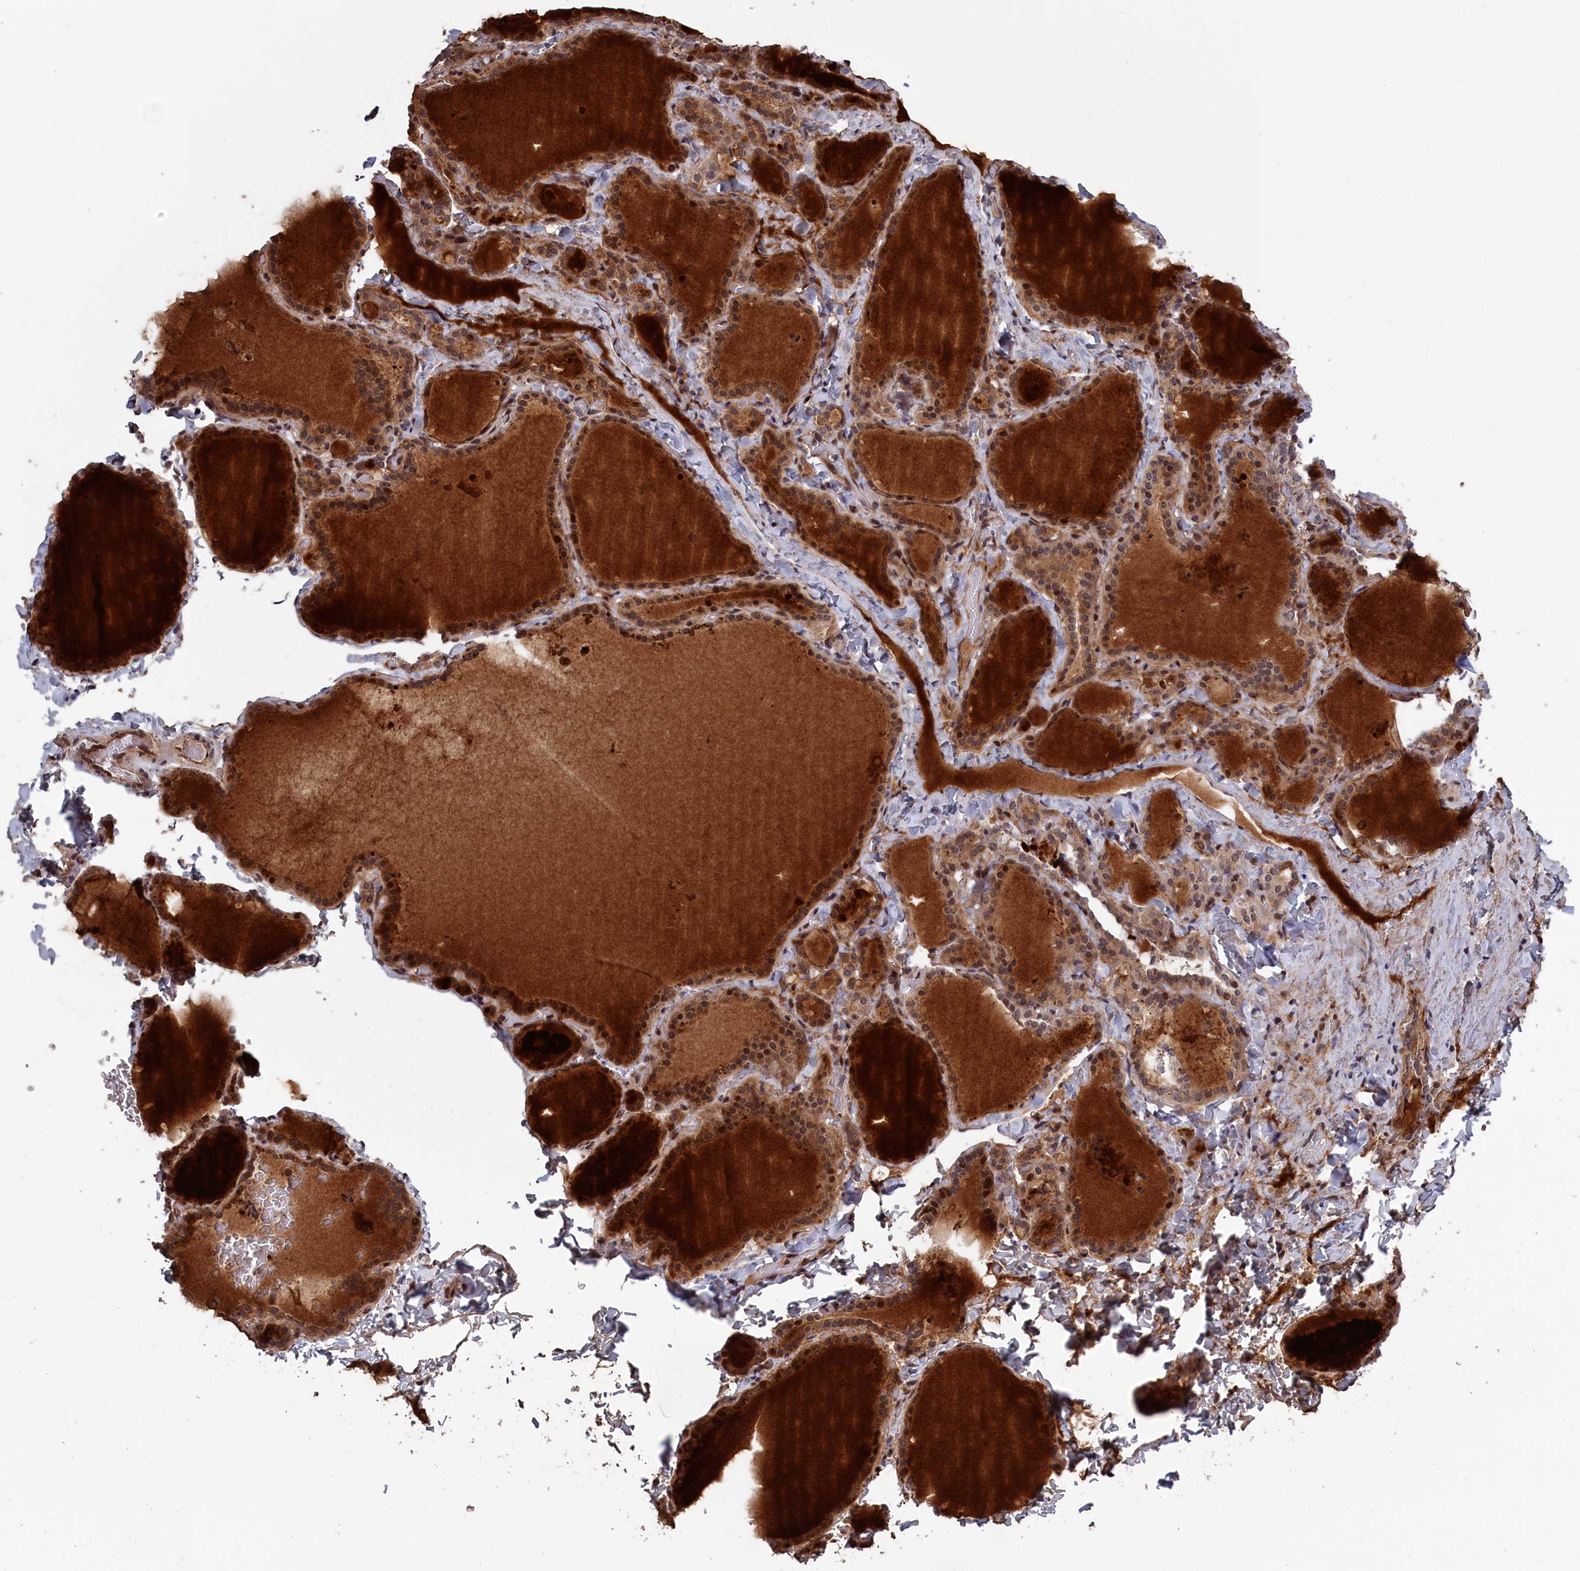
{"staining": {"intensity": "moderate", "quantity": ">75%", "location": "cytoplasmic/membranous,nuclear"}, "tissue": "thyroid gland", "cell_type": "Glandular cells", "image_type": "normal", "snomed": [{"axis": "morphology", "description": "Normal tissue, NOS"}, {"axis": "topography", "description": "Thyroid gland"}], "caption": "This is a micrograph of immunohistochemistry staining of unremarkable thyroid gland, which shows moderate expression in the cytoplasmic/membranous,nuclear of glandular cells.", "gene": "LSG1", "patient": {"sex": "female", "age": 22}}